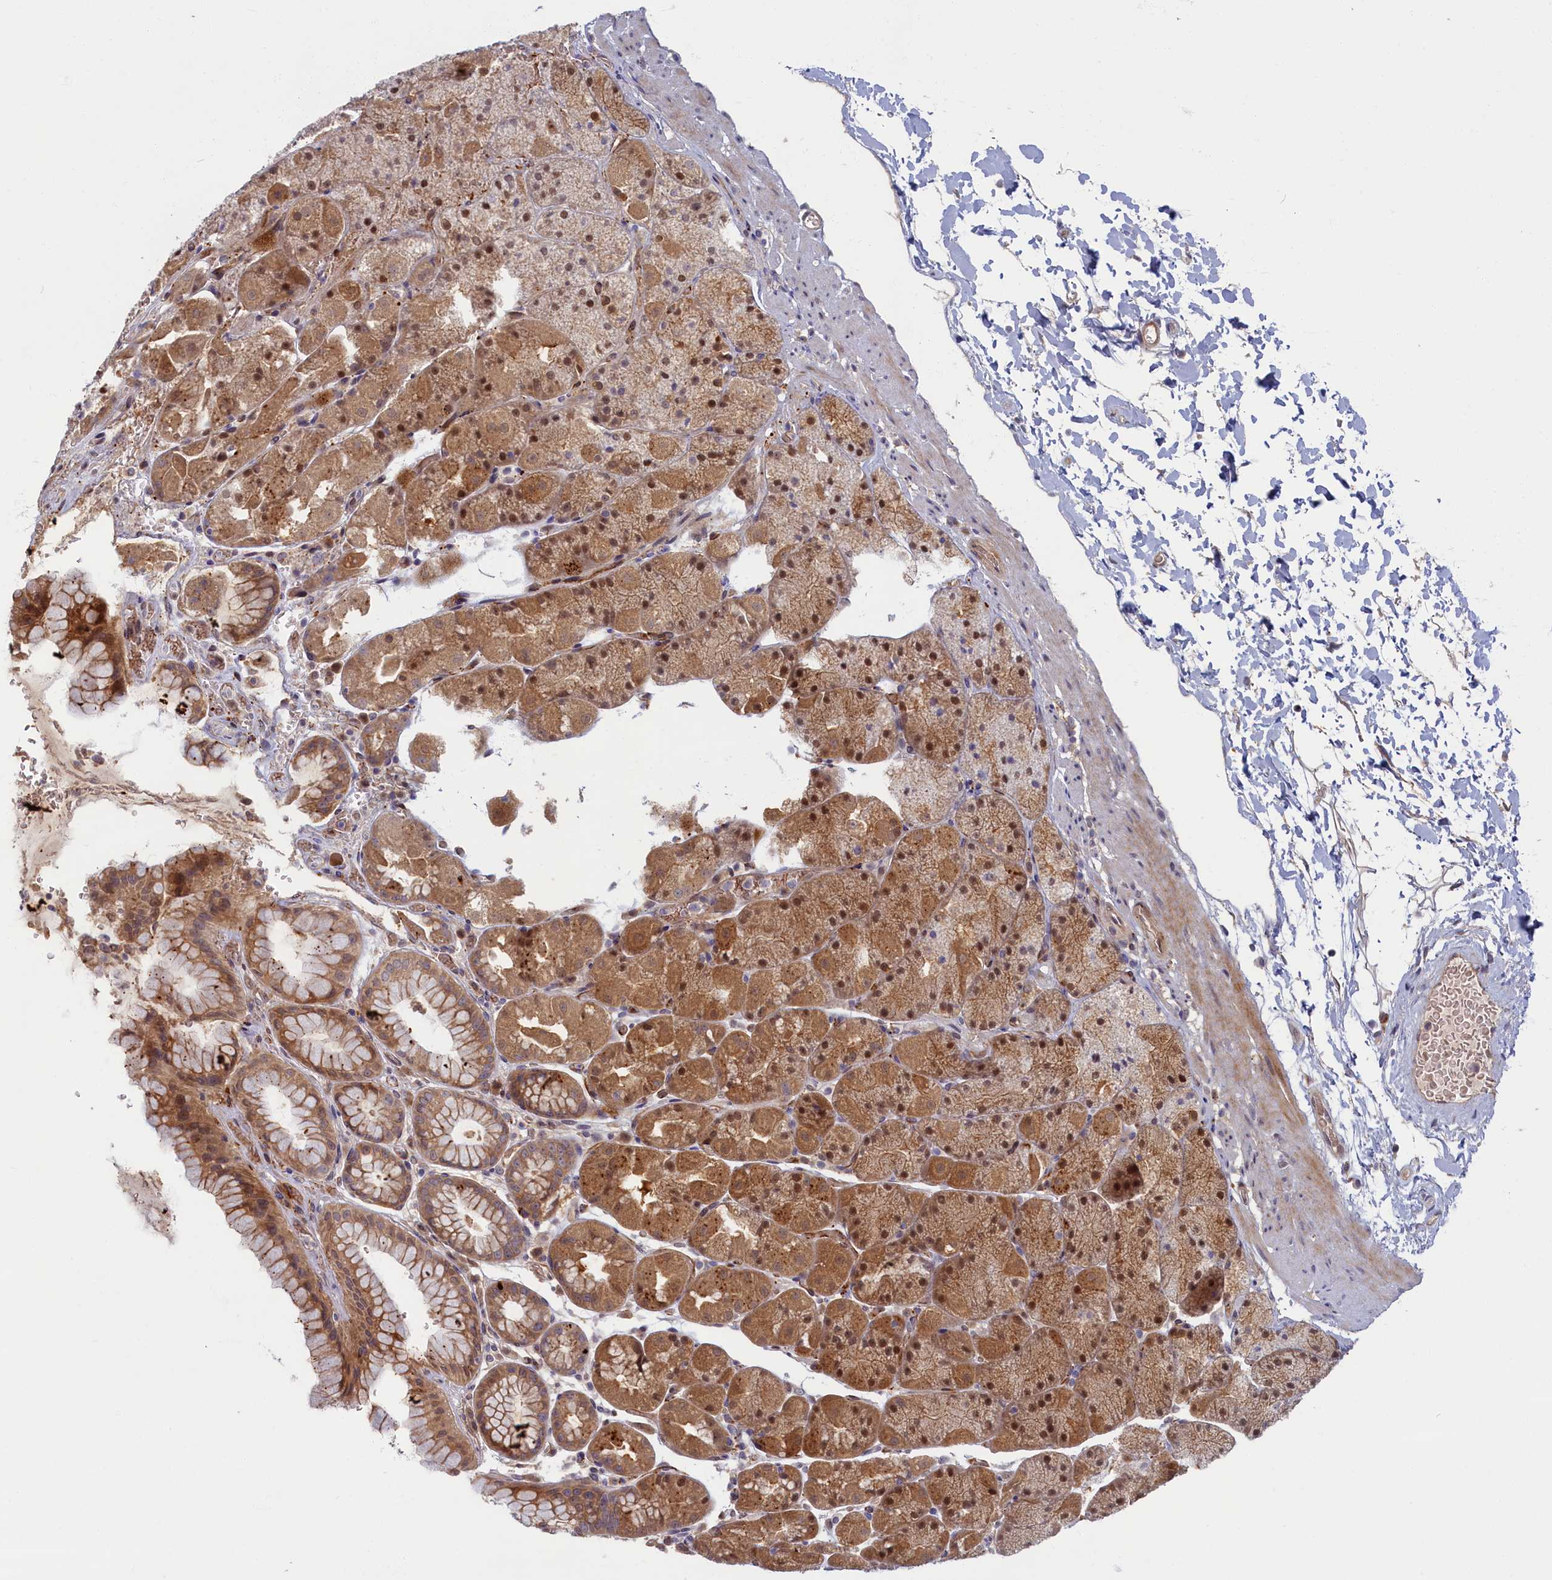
{"staining": {"intensity": "moderate", "quantity": ">75%", "location": "cytoplasmic/membranous,nuclear"}, "tissue": "stomach", "cell_type": "Glandular cells", "image_type": "normal", "snomed": [{"axis": "morphology", "description": "Normal tissue, NOS"}, {"axis": "topography", "description": "Stomach, upper"}, {"axis": "topography", "description": "Stomach, lower"}], "caption": "Brown immunohistochemical staining in benign stomach reveals moderate cytoplasmic/membranous,nuclear positivity in approximately >75% of glandular cells. The protein is stained brown, and the nuclei are stained in blue (DAB IHC with brightfield microscopy, high magnification).", "gene": "FCSK", "patient": {"sex": "male", "age": 67}}